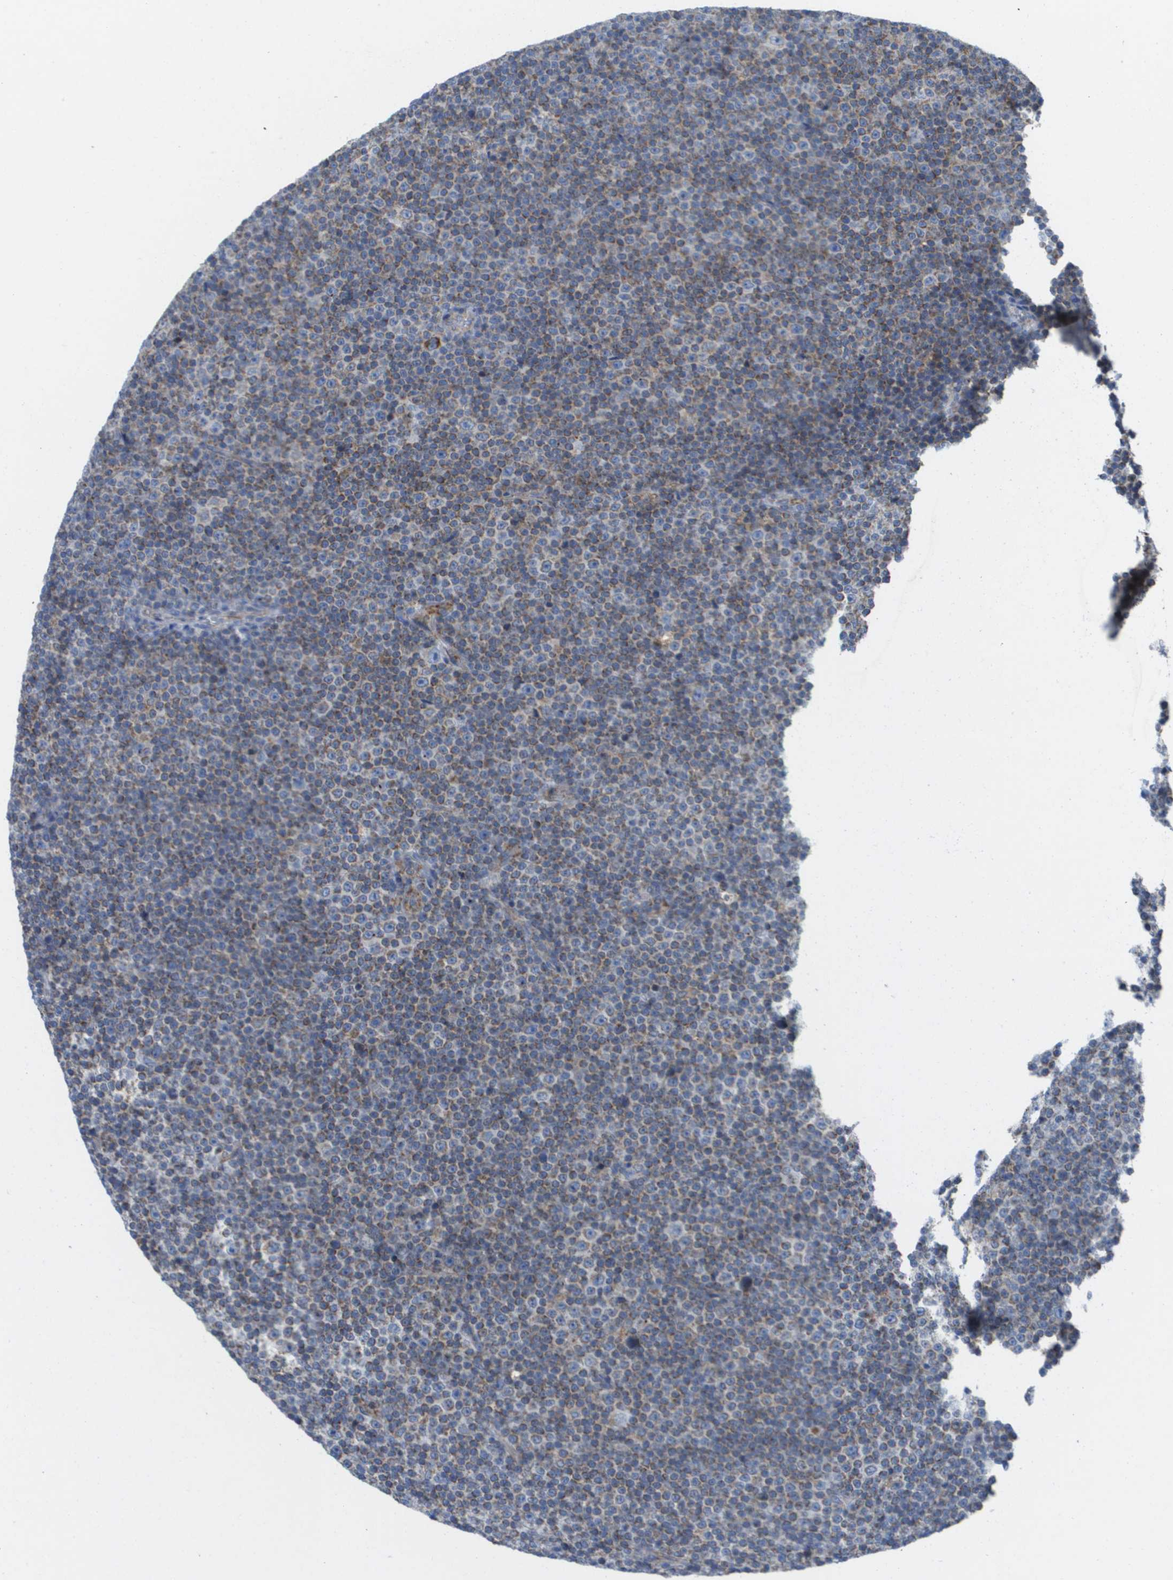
{"staining": {"intensity": "weak", "quantity": "25%-75%", "location": "cytoplasmic/membranous"}, "tissue": "lymphoma", "cell_type": "Tumor cells", "image_type": "cancer", "snomed": [{"axis": "morphology", "description": "Malignant lymphoma, non-Hodgkin's type, Low grade"}, {"axis": "topography", "description": "Lymph node"}], "caption": "A high-resolution micrograph shows IHC staining of lymphoma, which displays weak cytoplasmic/membranous staining in about 25%-75% of tumor cells.", "gene": "FIS1", "patient": {"sex": "female", "age": 67}}